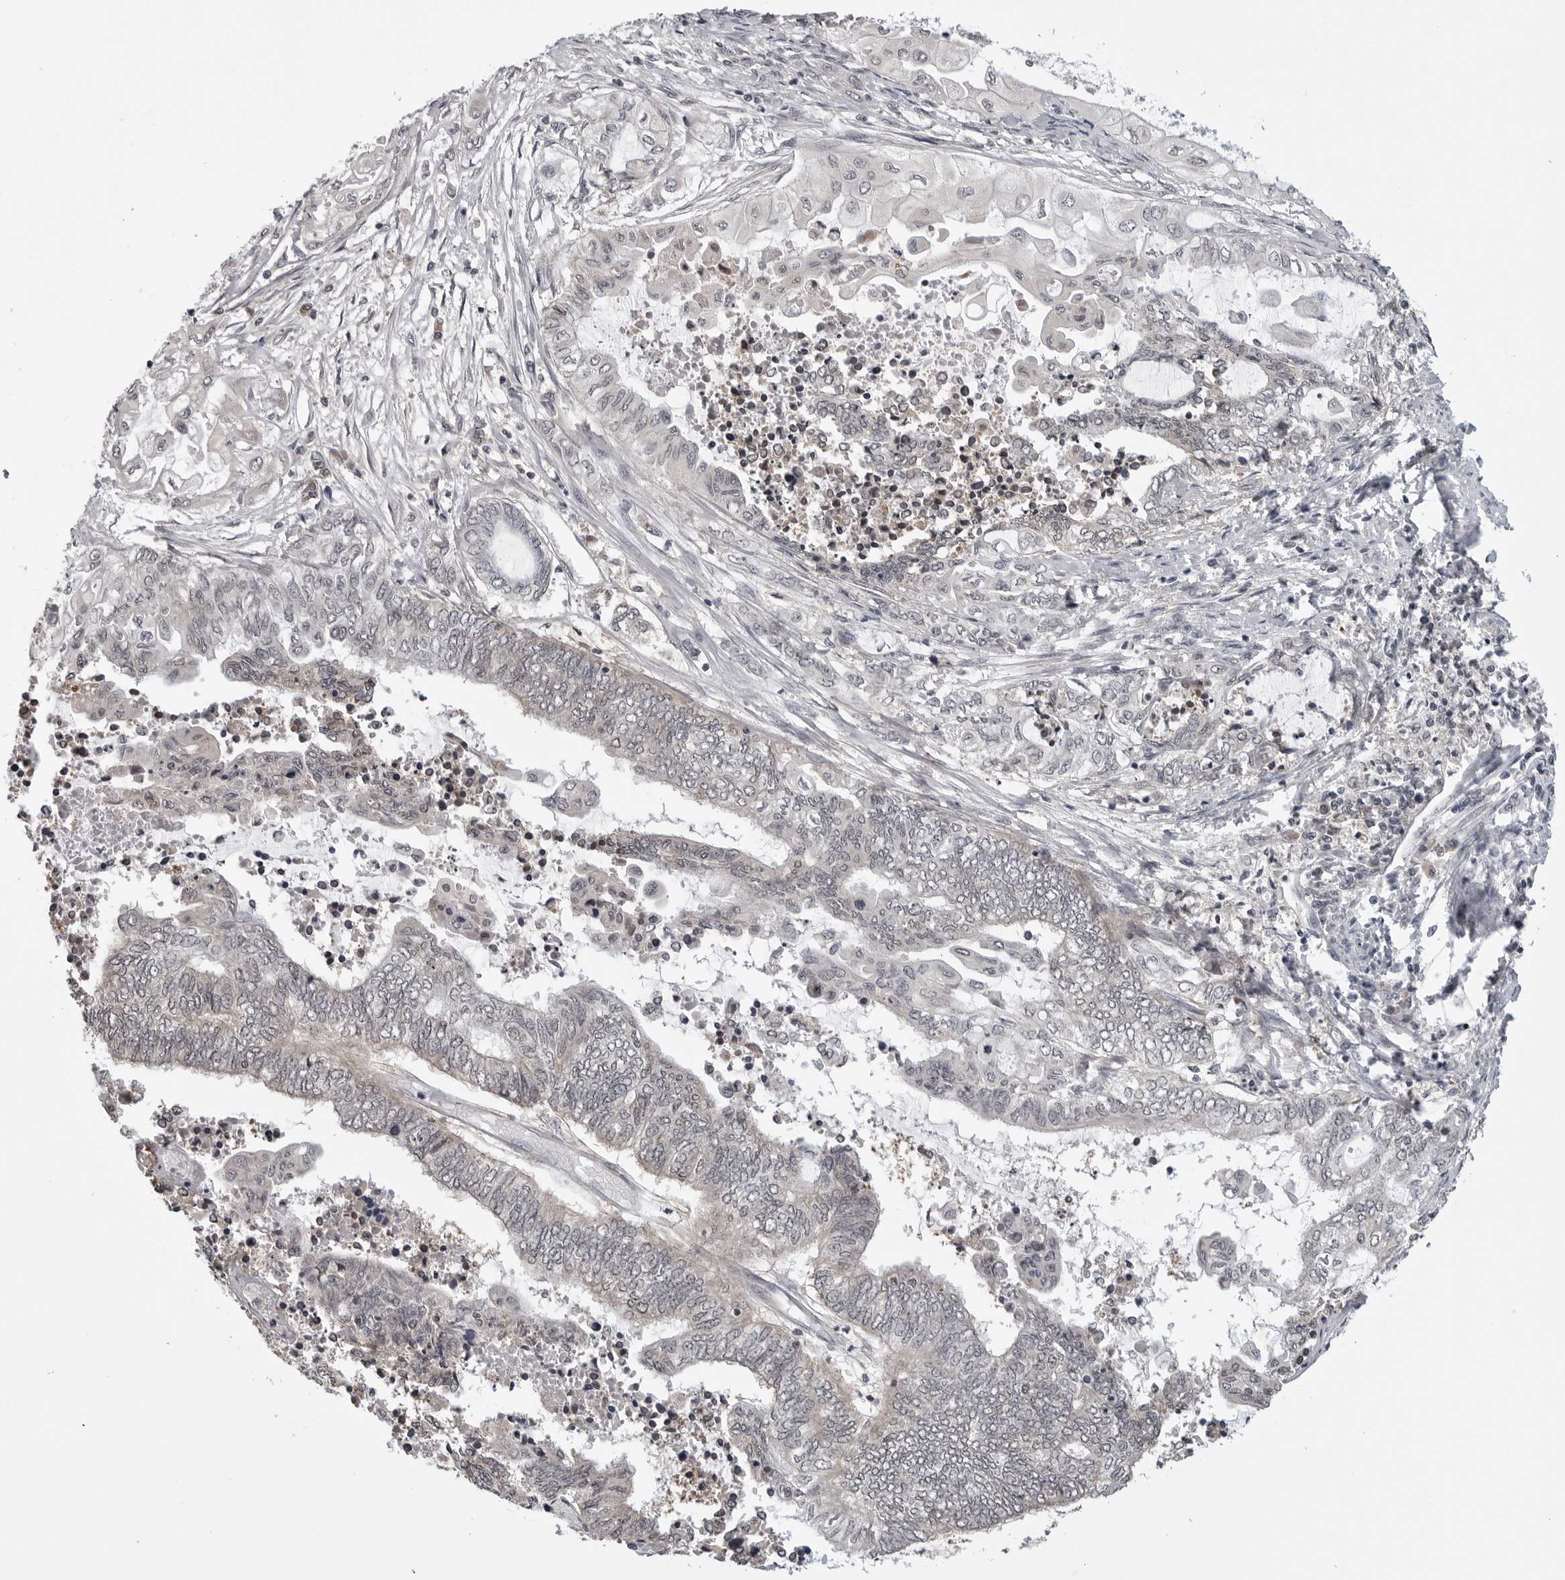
{"staining": {"intensity": "negative", "quantity": "none", "location": "none"}, "tissue": "endometrial cancer", "cell_type": "Tumor cells", "image_type": "cancer", "snomed": [{"axis": "morphology", "description": "Adenocarcinoma, NOS"}, {"axis": "topography", "description": "Uterus"}, {"axis": "topography", "description": "Endometrium"}], "caption": "This is an IHC image of human endometrial cancer (adenocarcinoma). There is no positivity in tumor cells.", "gene": "CDK20", "patient": {"sex": "female", "age": 70}}